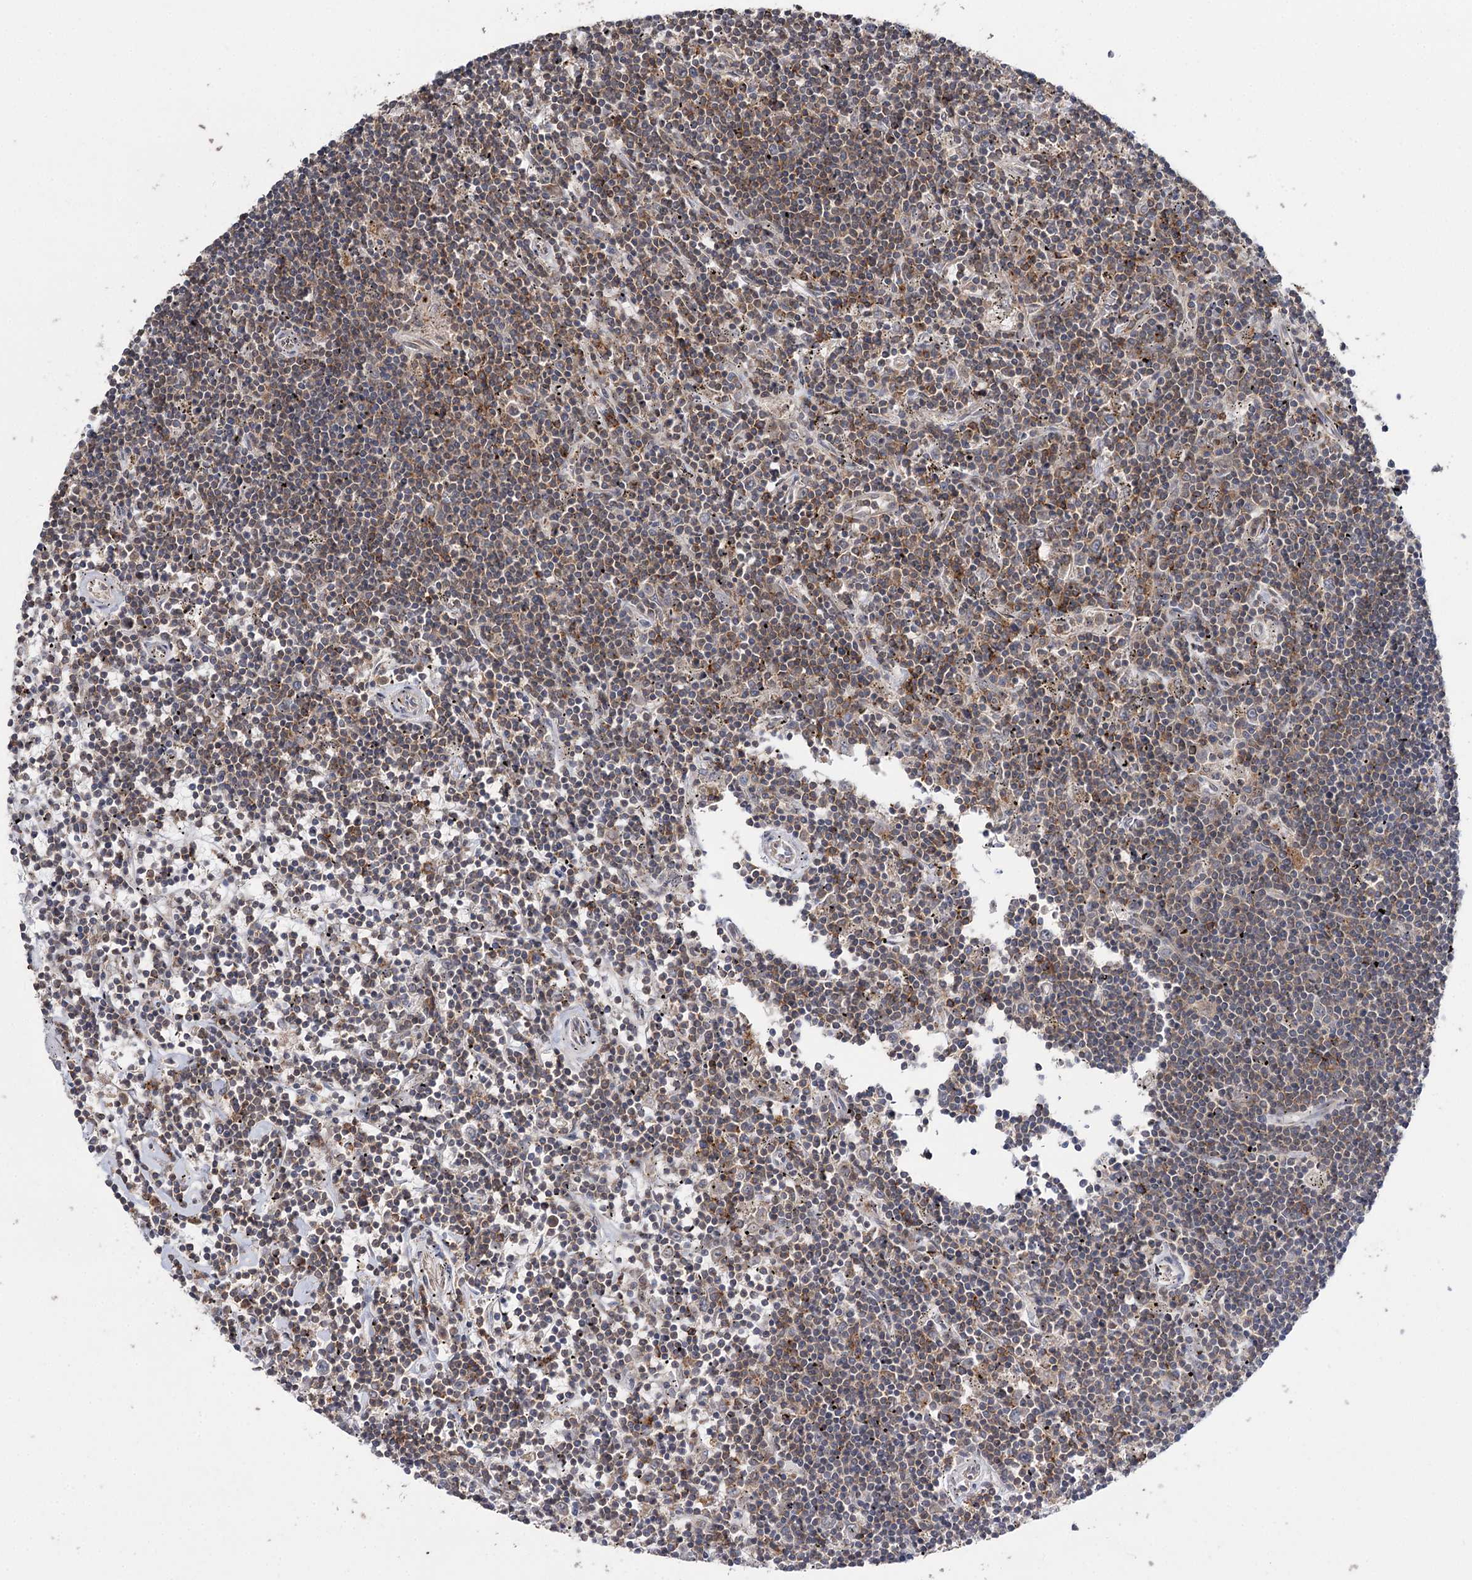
{"staining": {"intensity": "moderate", "quantity": "<25%", "location": "cytoplasmic/membranous"}, "tissue": "lymphoma", "cell_type": "Tumor cells", "image_type": "cancer", "snomed": [{"axis": "morphology", "description": "Malignant lymphoma, non-Hodgkin's type, Low grade"}, {"axis": "topography", "description": "Spleen"}], "caption": "Brown immunohistochemical staining in human lymphoma displays moderate cytoplasmic/membranous staining in about <25% of tumor cells.", "gene": "STX6", "patient": {"sex": "male", "age": 76}}